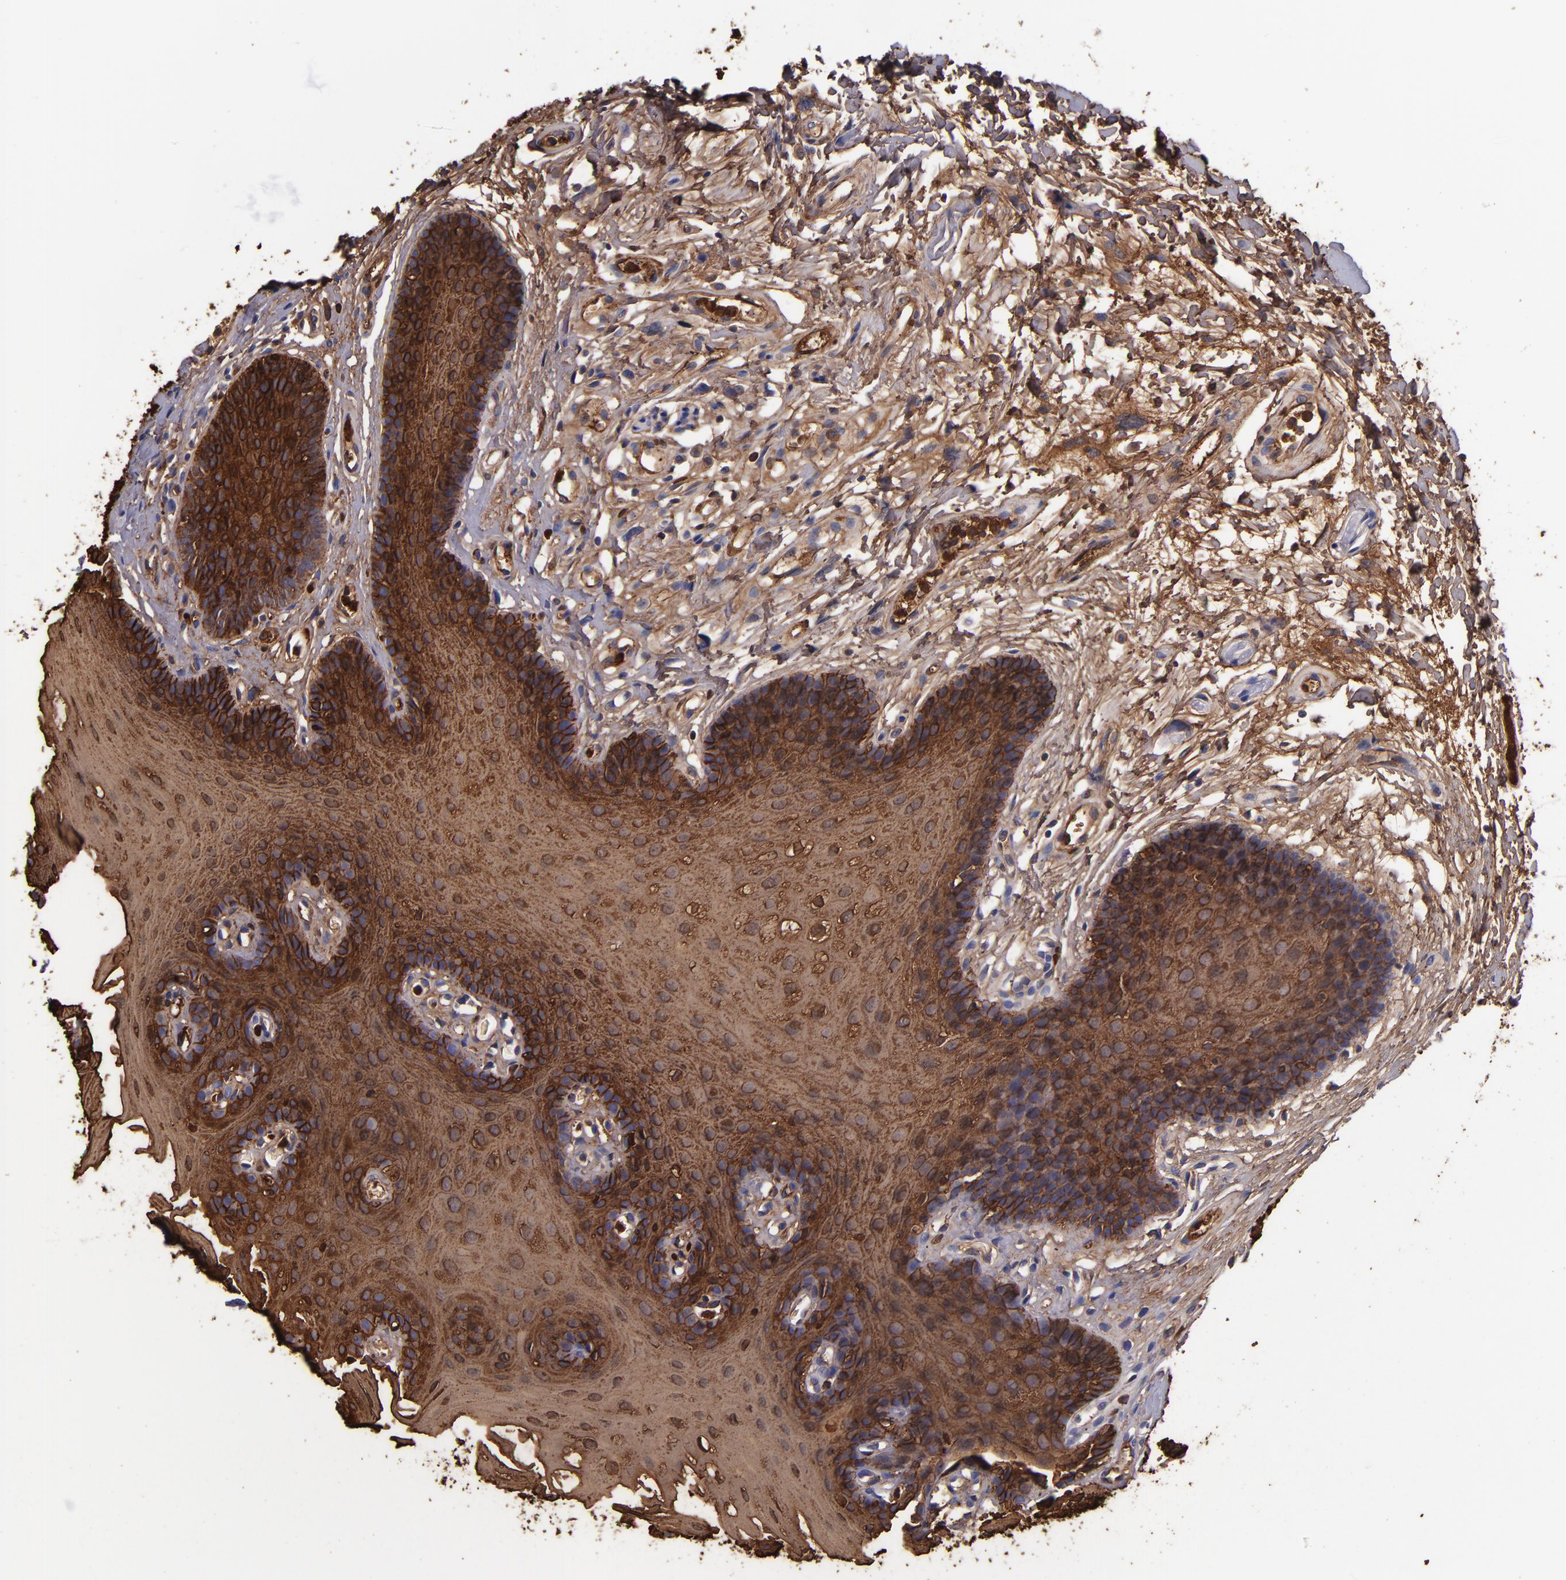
{"staining": {"intensity": "strong", "quantity": ">75%", "location": "cytoplasmic/membranous"}, "tissue": "oral mucosa", "cell_type": "Squamous epithelial cells", "image_type": "normal", "snomed": [{"axis": "morphology", "description": "Normal tissue, NOS"}, {"axis": "topography", "description": "Oral tissue"}], "caption": "Strong cytoplasmic/membranous positivity is seen in approximately >75% of squamous epithelial cells in normal oral mucosa. The protein of interest is shown in brown color, while the nuclei are stained blue.", "gene": "IVL", "patient": {"sex": "male", "age": 62}}